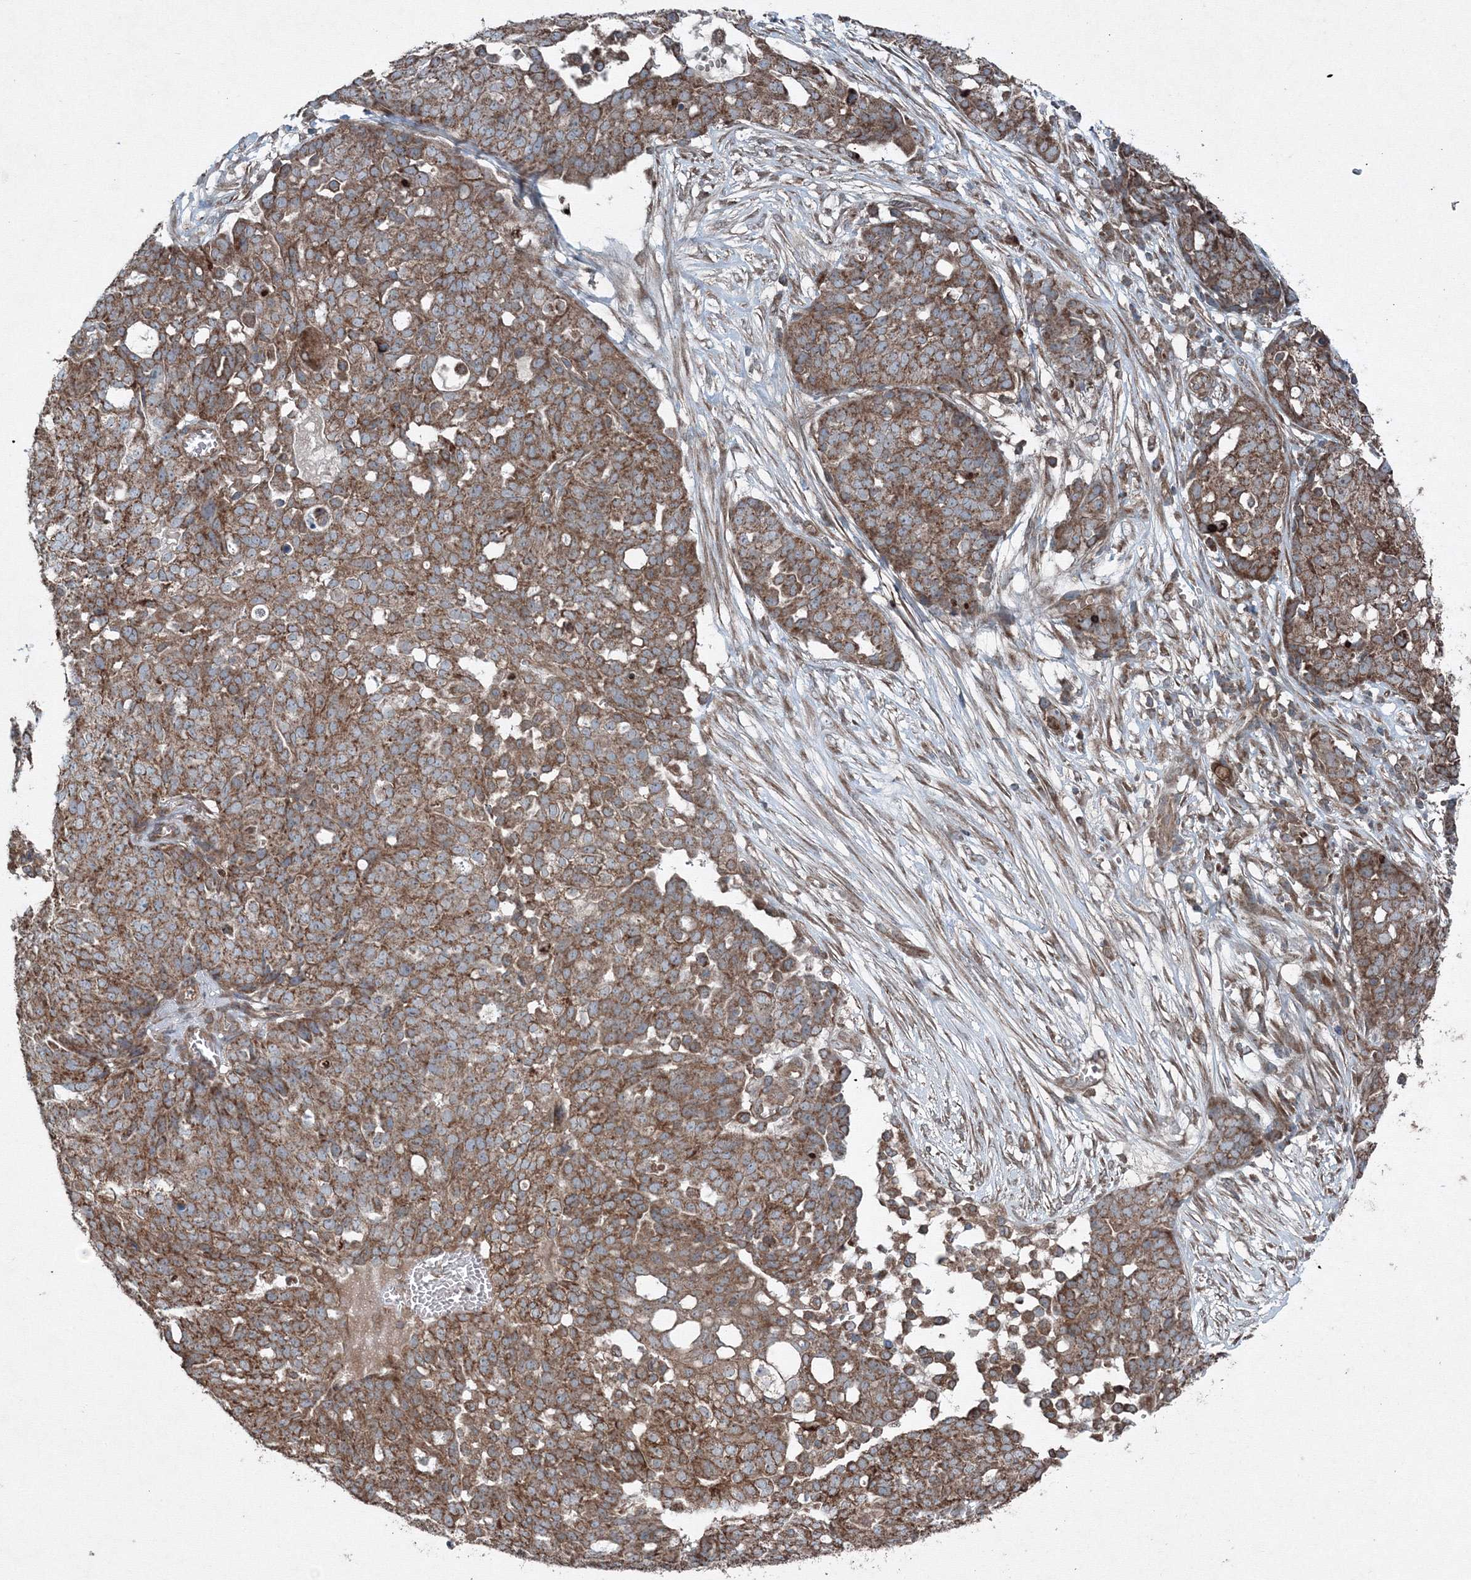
{"staining": {"intensity": "moderate", "quantity": ">75%", "location": "cytoplasmic/membranous"}, "tissue": "ovarian cancer", "cell_type": "Tumor cells", "image_type": "cancer", "snomed": [{"axis": "morphology", "description": "Cystadenocarcinoma, serous, NOS"}, {"axis": "topography", "description": "Soft tissue"}, {"axis": "topography", "description": "Ovary"}], "caption": "A photomicrograph of ovarian cancer stained for a protein demonstrates moderate cytoplasmic/membranous brown staining in tumor cells.", "gene": "COPS7B", "patient": {"sex": "female", "age": 57}}